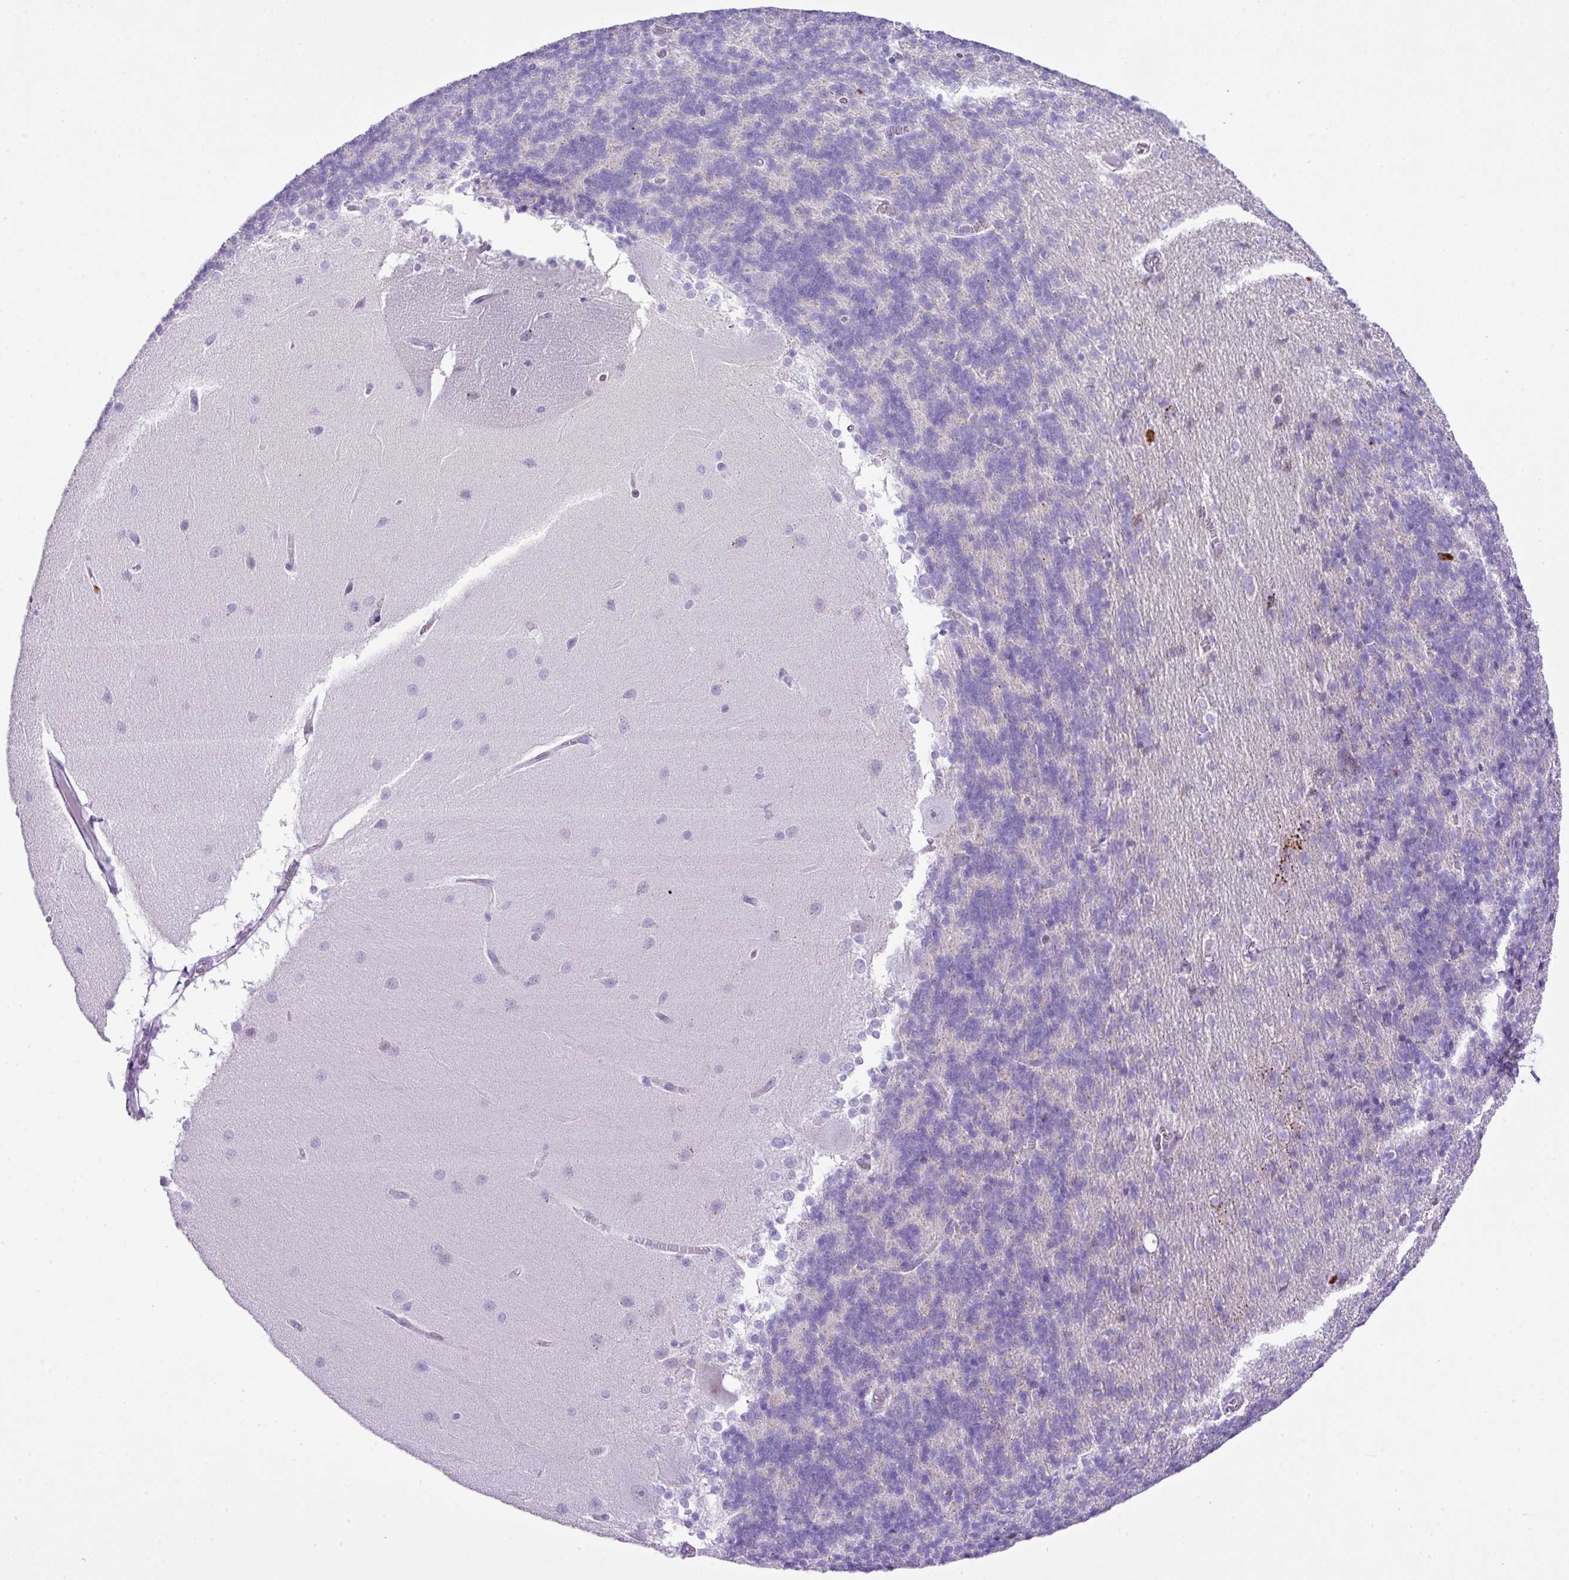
{"staining": {"intensity": "moderate", "quantity": "<25%", "location": "cytoplasmic/membranous"}, "tissue": "cerebellum", "cell_type": "Cells in granular layer", "image_type": "normal", "snomed": [{"axis": "morphology", "description": "Normal tissue, NOS"}, {"axis": "topography", "description": "Cerebellum"}], "caption": "This is an image of immunohistochemistry (IHC) staining of normal cerebellum, which shows moderate positivity in the cytoplasmic/membranous of cells in granular layer.", "gene": "RCAN2", "patient": {"sex": "female", "age": 54}}